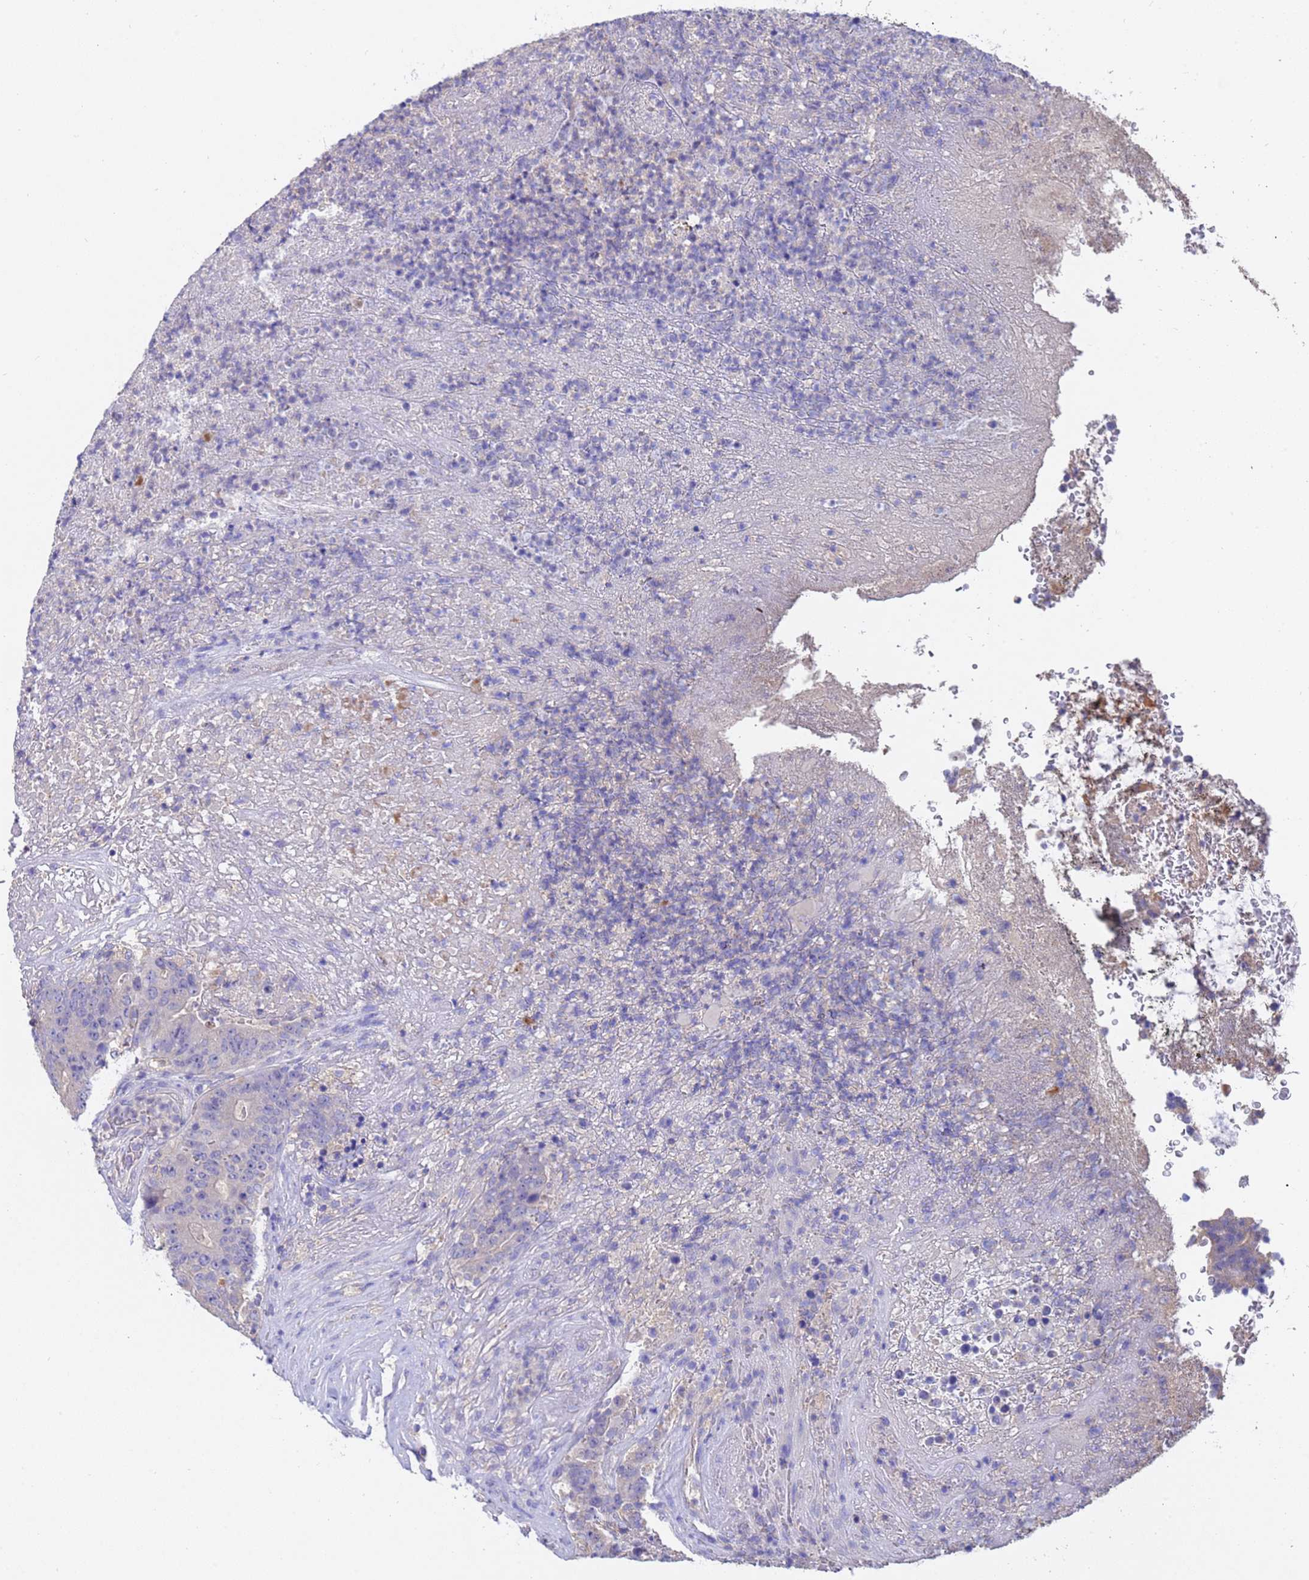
{"staining": {"intensity": "negative", "quantity": "none", "location": "none"}, "tissue": "colorectal cancer", "cell_type": "Tumor cells", "image_type": "cancer", "snomed": [{"axis": "morphology", "description": "Adenocarcinoma, NOS"}, {"axis": "topography", "description": "Colon"}], "caption": "Immunohistochemical staining of human colorectal cancer demonstrates no significant staining in tumor cells. (DAB immunohistochemistry (IHC) with hematoxylin counter stain).", "gene": "SRL", "patient": {"sex": "female", "age": 75}}